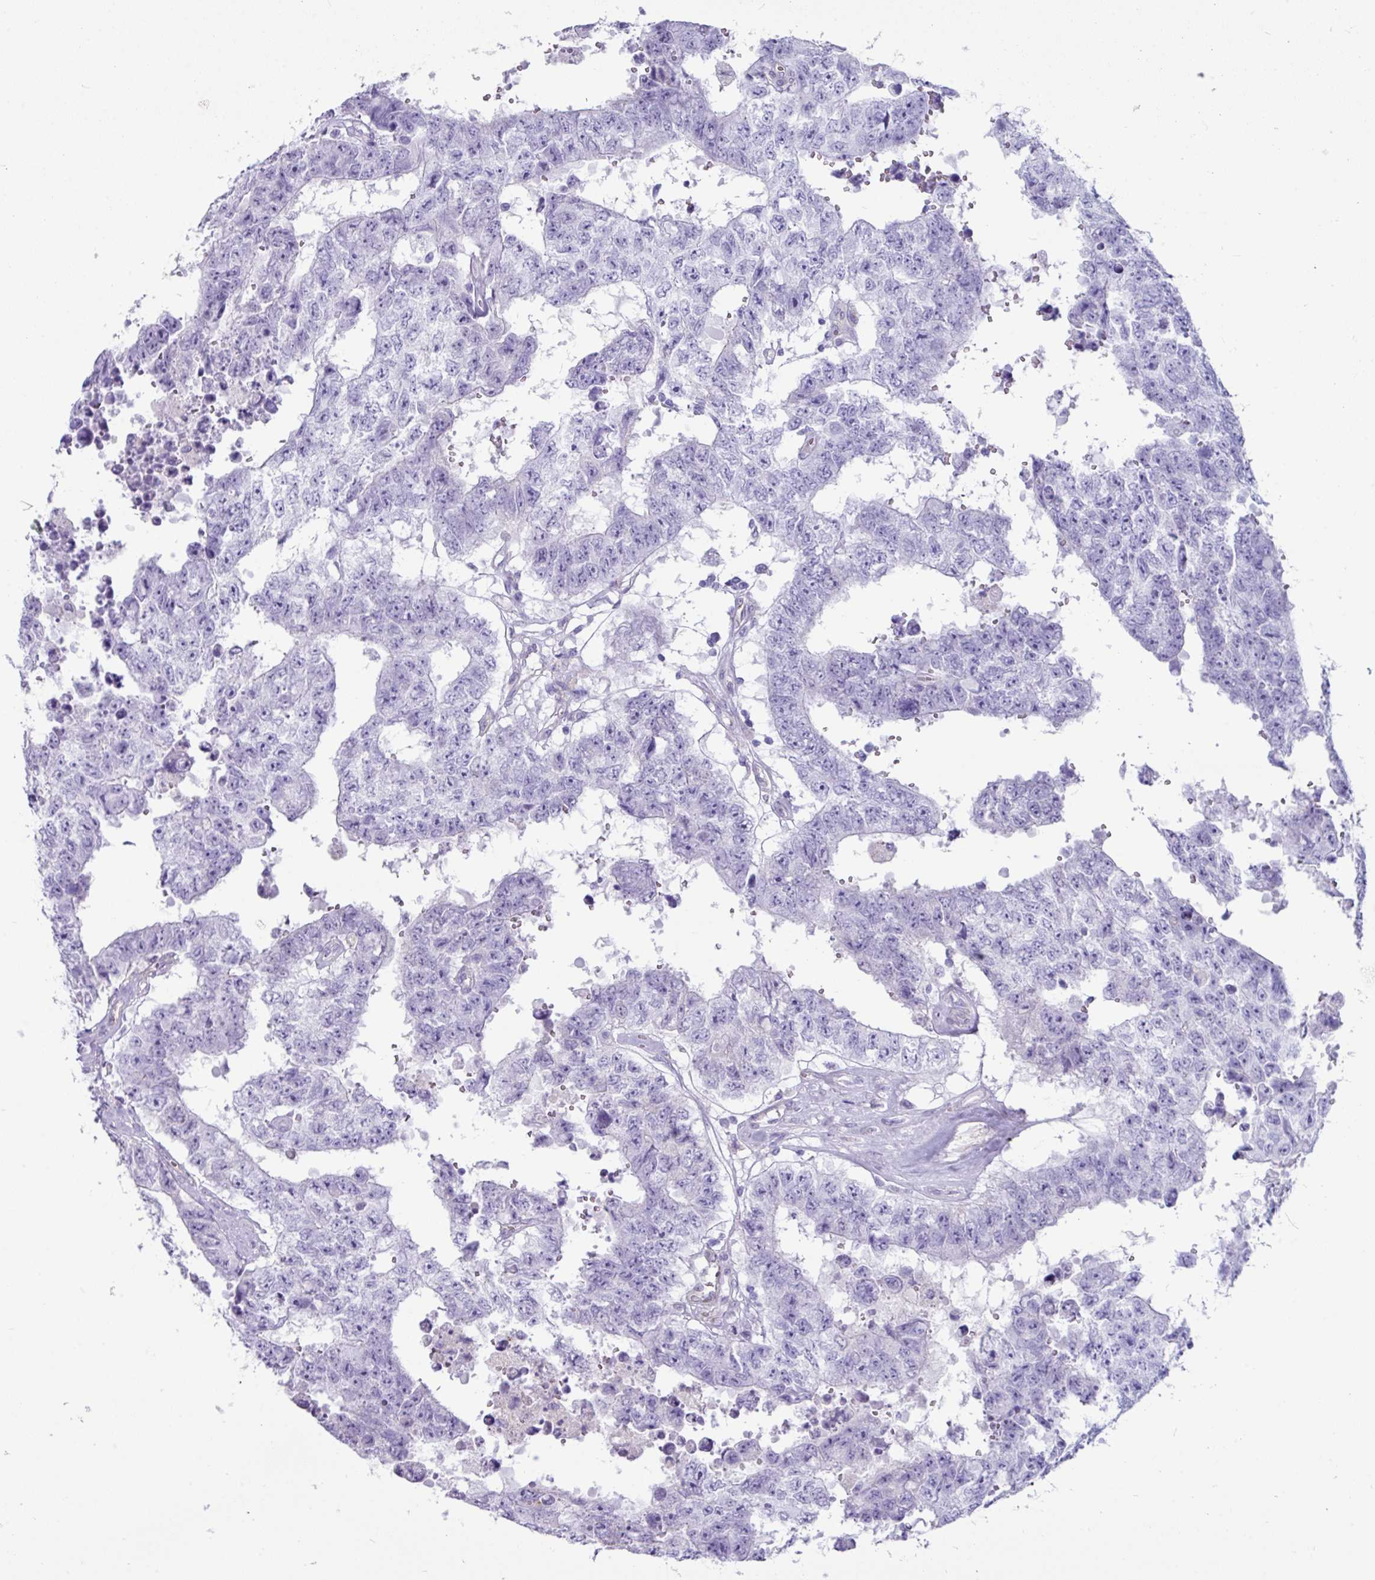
{"staining": {"intensity": "negative", "quantity": "none", "location": "none"}, "tissue": "testis cancer", "cell_type": "Tumor cells", "image_type": "cancer", "snomed": [{"axis": "morphology", "description": "Normal tissue, NOS"}, {"axis": "morphology", "description": "Carcinoma, Embryonal, NOS"}, {"axis": "topography", "description": "Testis"}, {"axis": "topography", "description": "Epididymis"}], "caption": "Immunohistochemistry (IHC) of testis cancer reveals no staining in tumor cells. (Stains: DAB (3,3'-diaminobenzidine) immunohistochemistry with hematoxylin counter stain, Microscopy: brightfield microscopy at high magnification).", "gene": "ZNF524", "patient": {"sex": "male", "age": 25}}